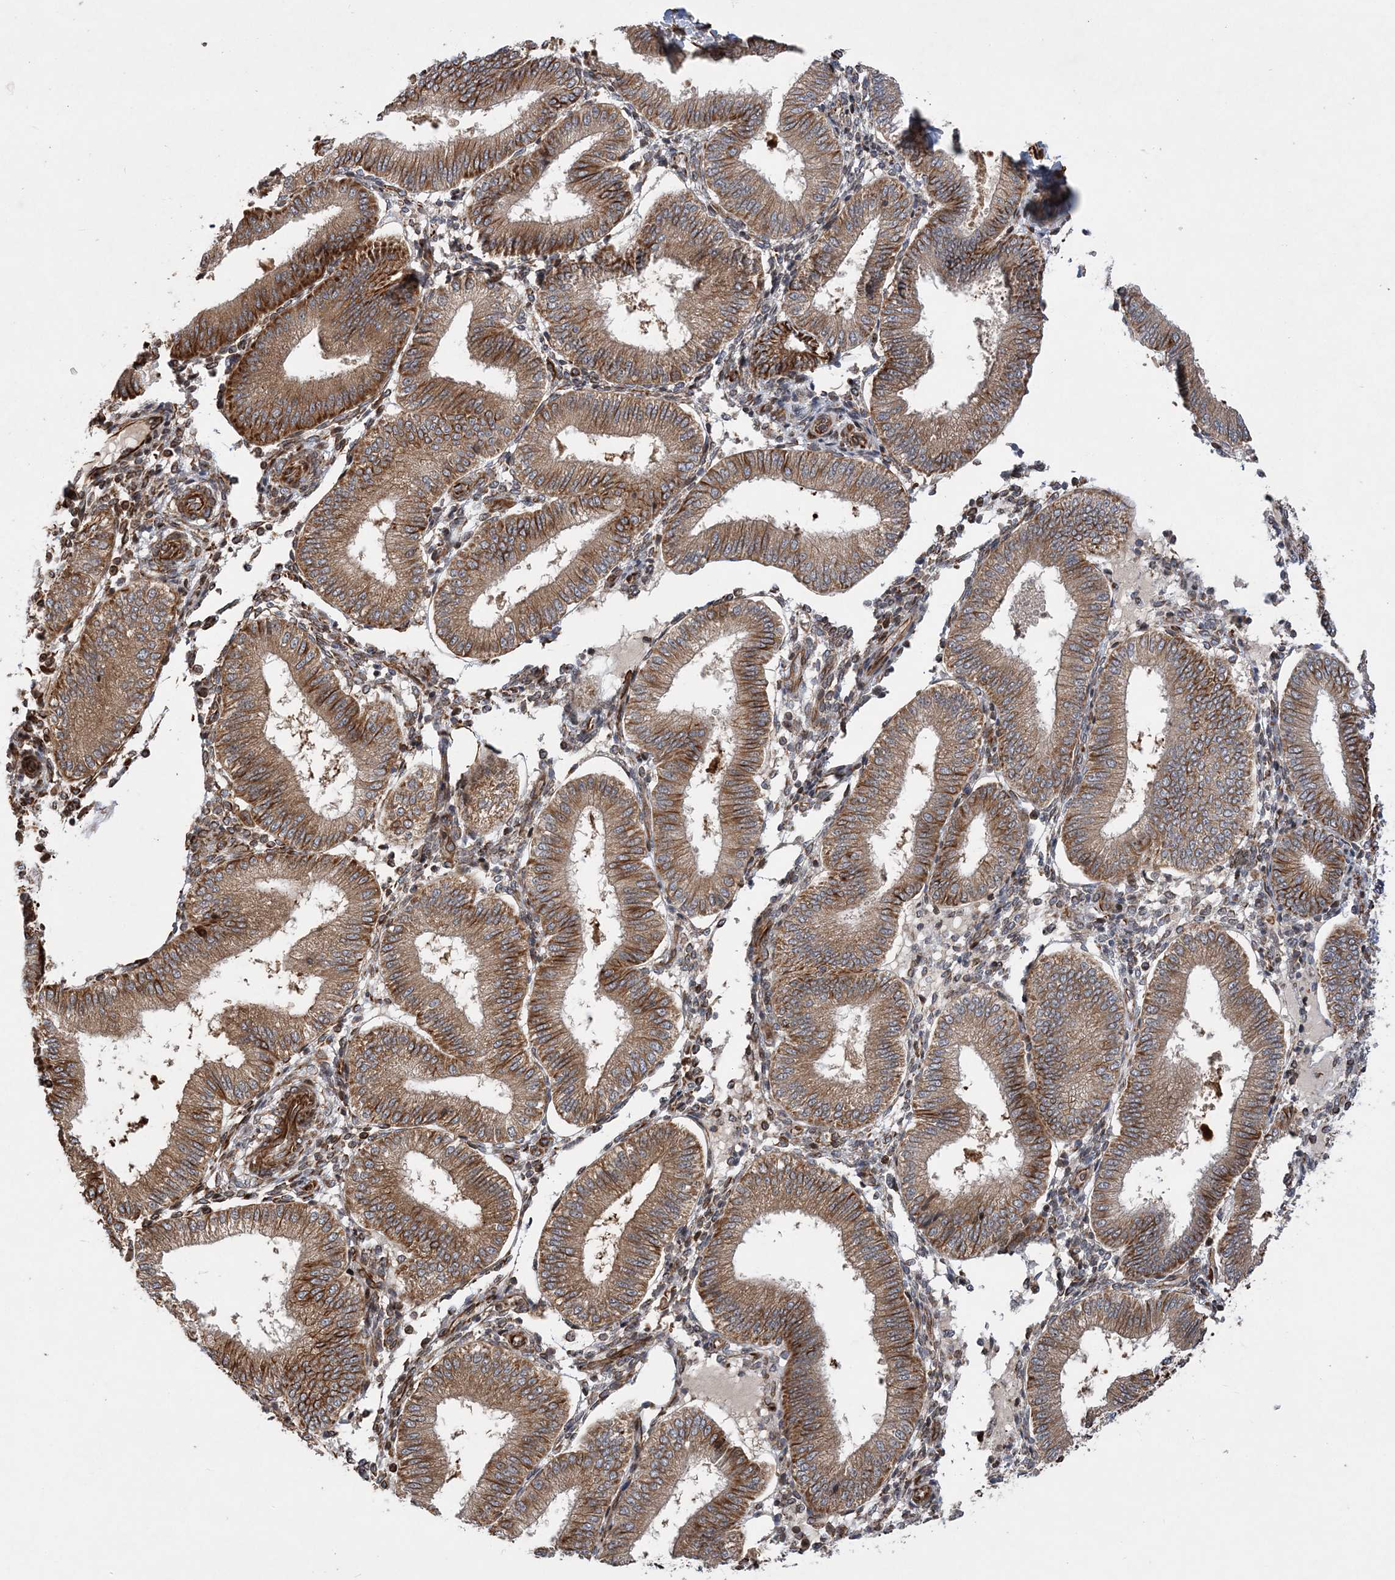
{"staining": {"intensity": "moderate", "quantity": ">75%", "location": "cytoplasmic/membranous"}, "tissue": "endometrium", "cell_type": "Cells in endometrial stroma", "image_type": "normal", "snomed": [{"axis": "morphology", "description": "Normal tissue, NOS"}, {"axis": "topography", "description": "Endometrium"}], "caption": "Immunohistochemistry (IHC) of normal endometrium reveals medium levels of moderate cytoplasmic/membranous expression in about >75% of cells in endometrial stroma.", "gene": "FAM114A2", "patient": {"sex": "female", "age": 39}}